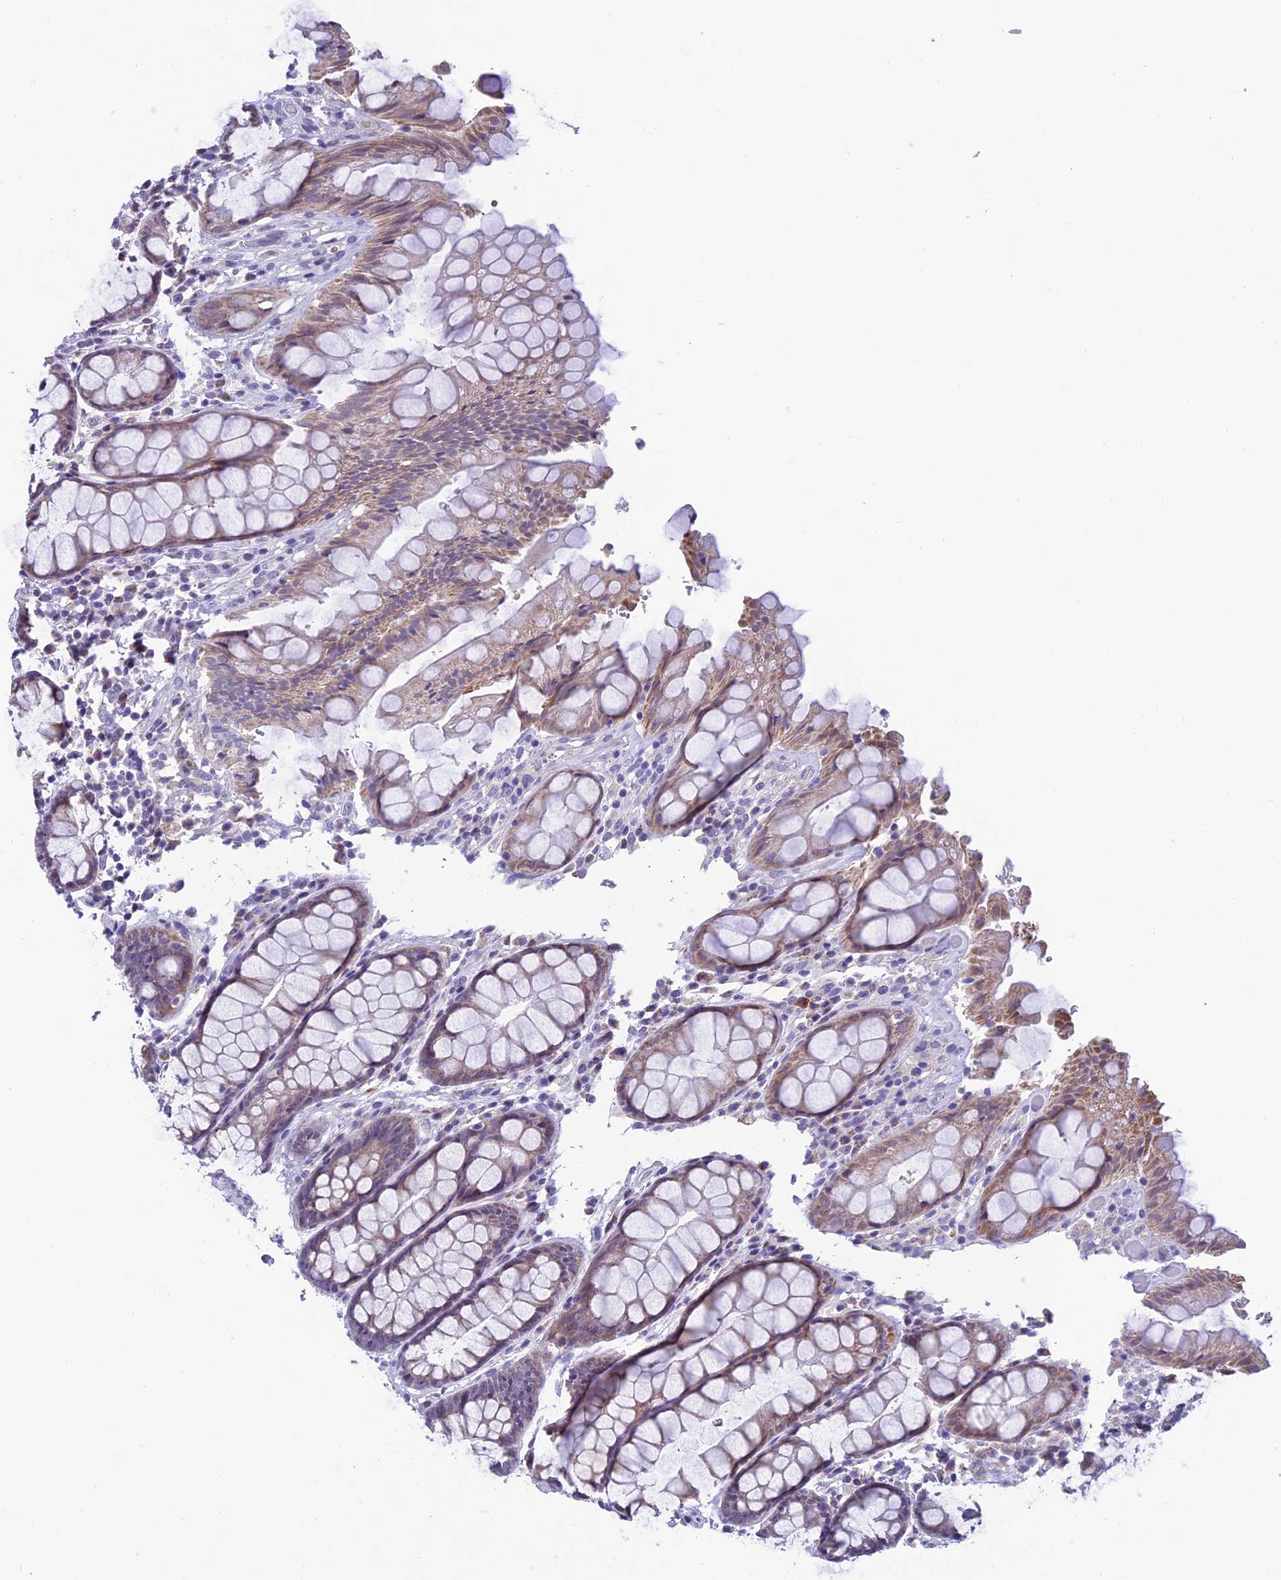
{"staining": {"intensity": "moderate", "quantity": ">75%", "location": "cytoplasmic/membranous"}, "tissue": "rectum", "cell_type": "Glandular cells", "image_type": "normal", "snomed": [{"axis": "morphology", "description": "Normal tissue, NOS"}, {"axis": "topography", "description": "Rectum"}], "caption": "Moderate cytoplasmic/membranous protein staining is seen in approximately >75% of glandular cells in rectum.", "gene": "SLC10A1", "patient": {"sex": "male", "age": 64}}